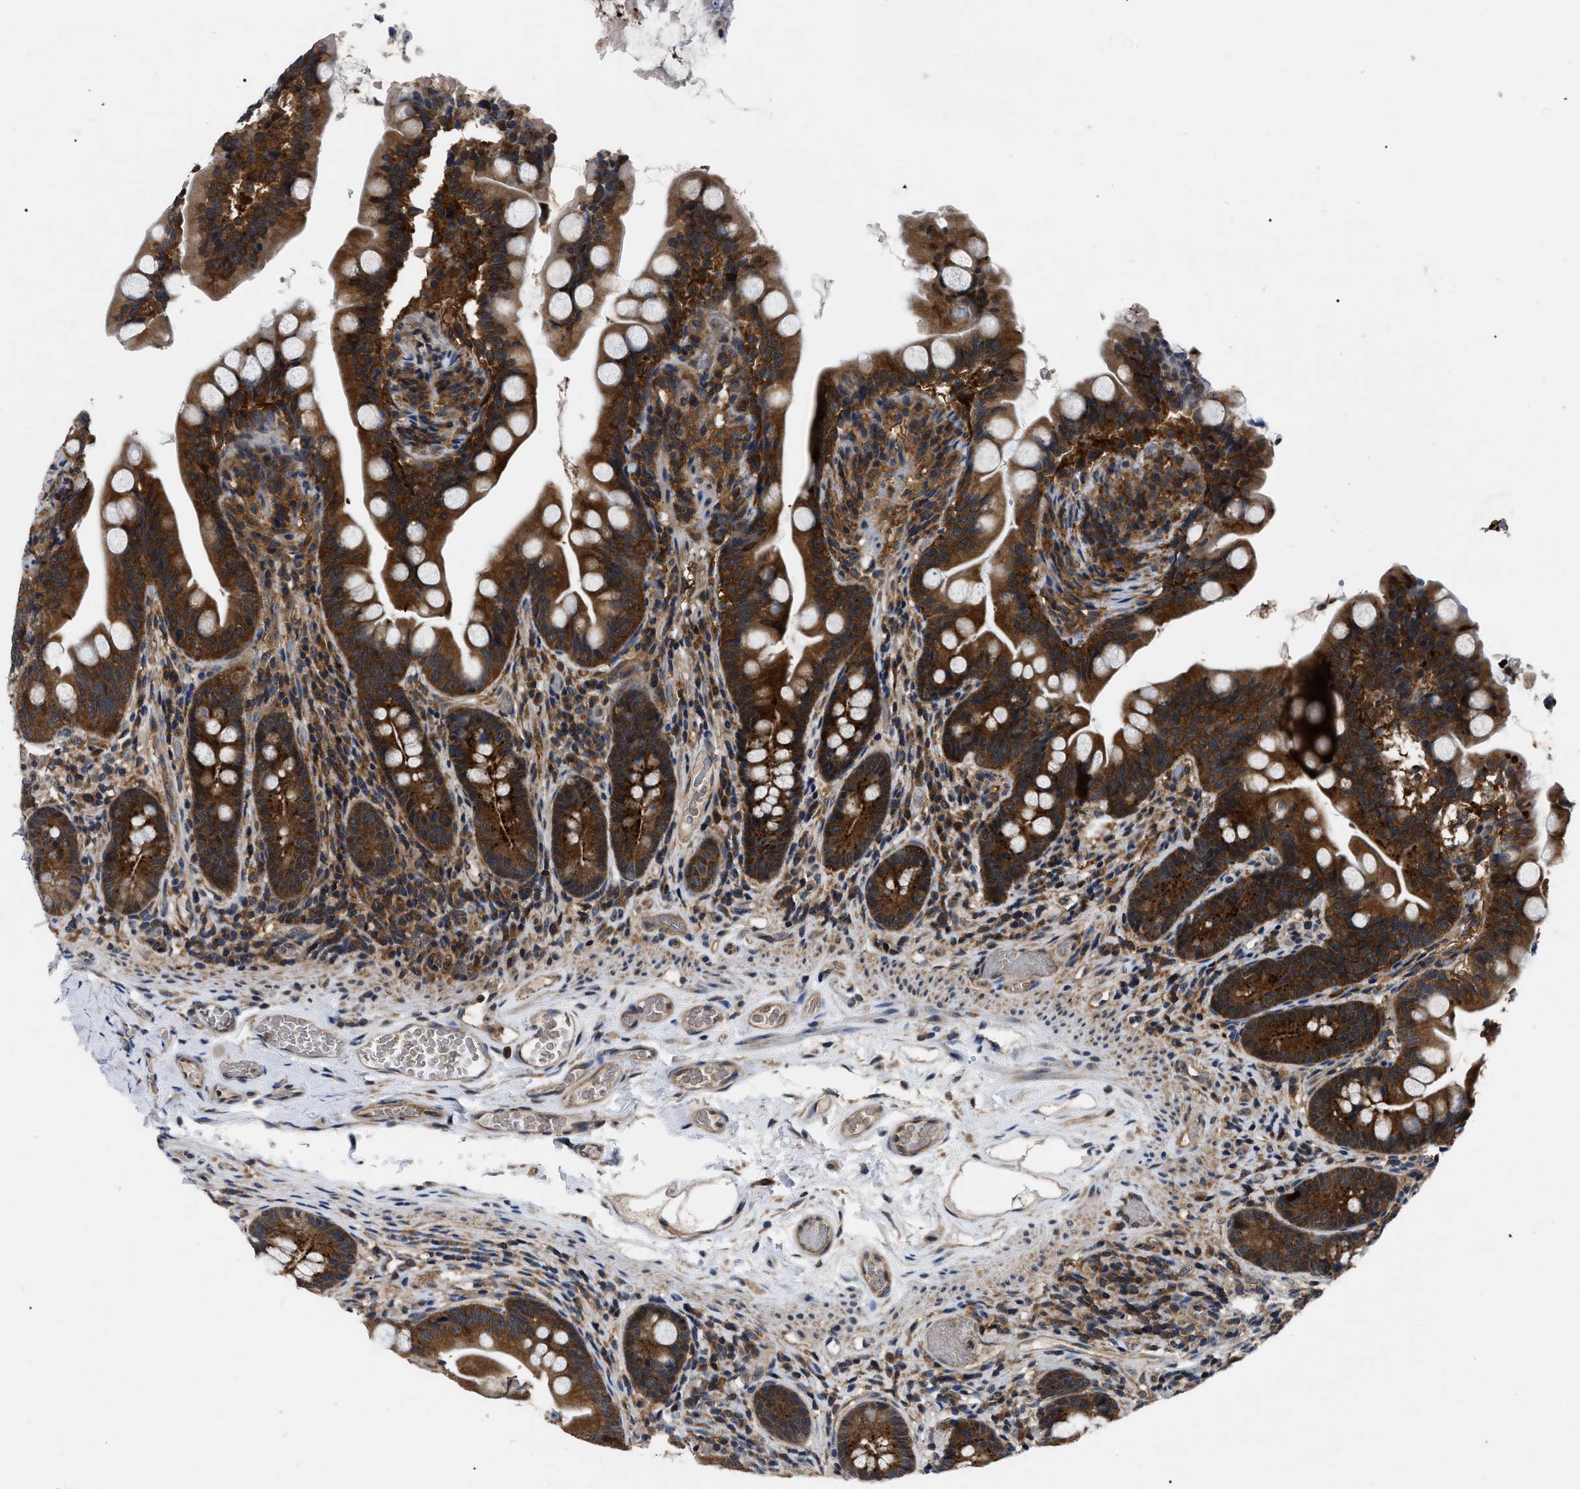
{"staining": {"intensity": "strong", "quantity": ">75%", "location": "cytoplasmic/membranous"}, "tissue": "small intestine", "cell_type": "Glandular cells", "image_type": "normal", "snomed": [{"axis": "morphology", "description": "Normal tissue, NOS"}, {"axis": "topography", "description": "Small intestine"}], "caption": "IHC staining of normal small intestine, which exhibits high levels of strong cytoplasmic/membranous expression in approximately >75% of glandular cells indicating strong cytoplasmic/membranous protein positivity. The staining was performed using DAB (brown) for protein detection and nuclei were counterstained in hematoxylin (blue).", "gene": "GET4", "patient": {"sex": "female", "age": 56}}